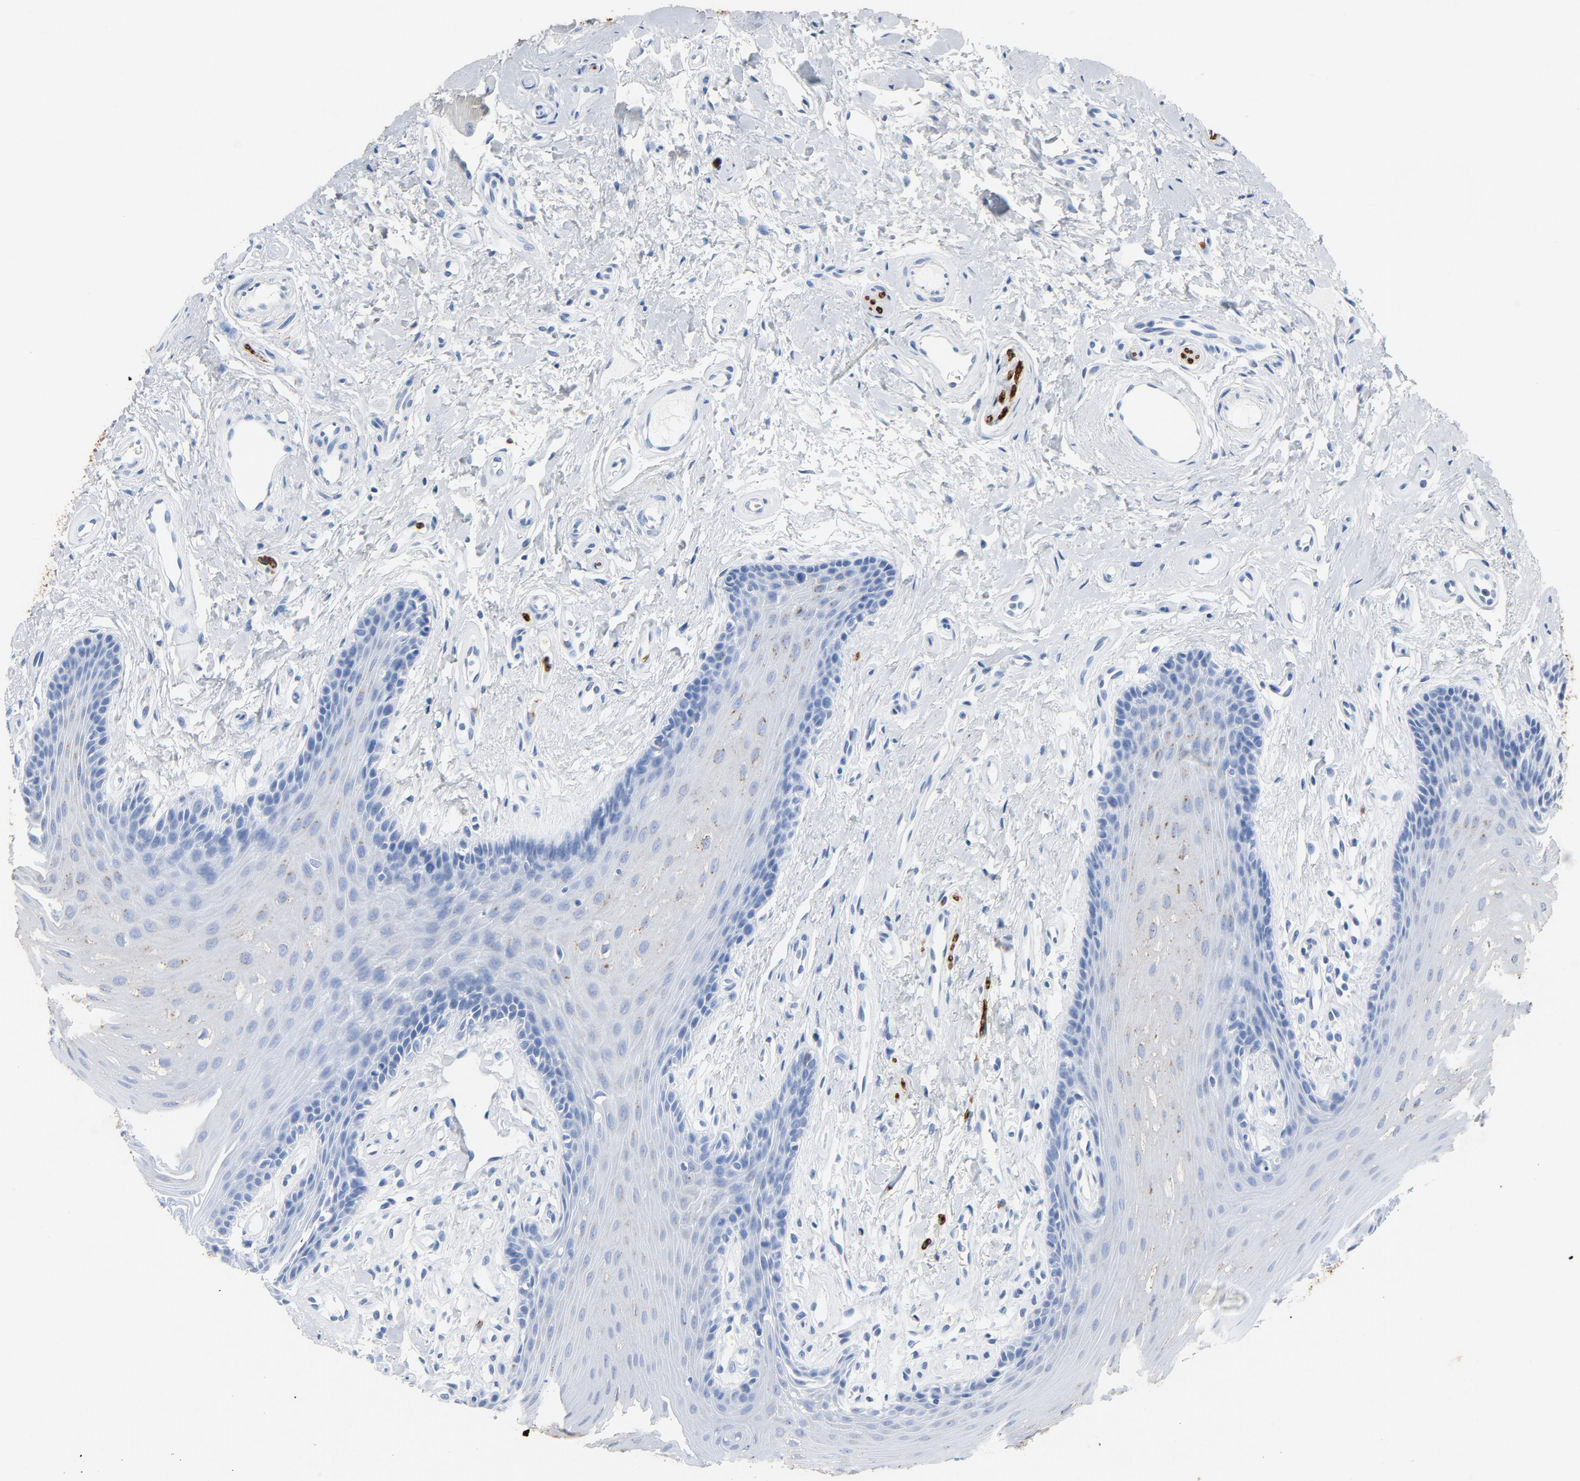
{"staining": {"intensity": "negative", "quantity": "none", "location": "none"}, "tissue": "oral mucosa", "cell_type": "Squamous epithelial cells", "image_type": "normal", "snomed": [{"axis": "morphology", "description": "Normal tissue, NOS"}, {"axis": "topography", "description": "Oral tissue"}], "caption": "DAB (3,3'-diaminobenzidine) immunohistochemical staining of normal oral mucosa displays no significant expression in squamous epithelial cells.", "gene": "PTPRB", "patient": {"sex": "male", "age": 62}}